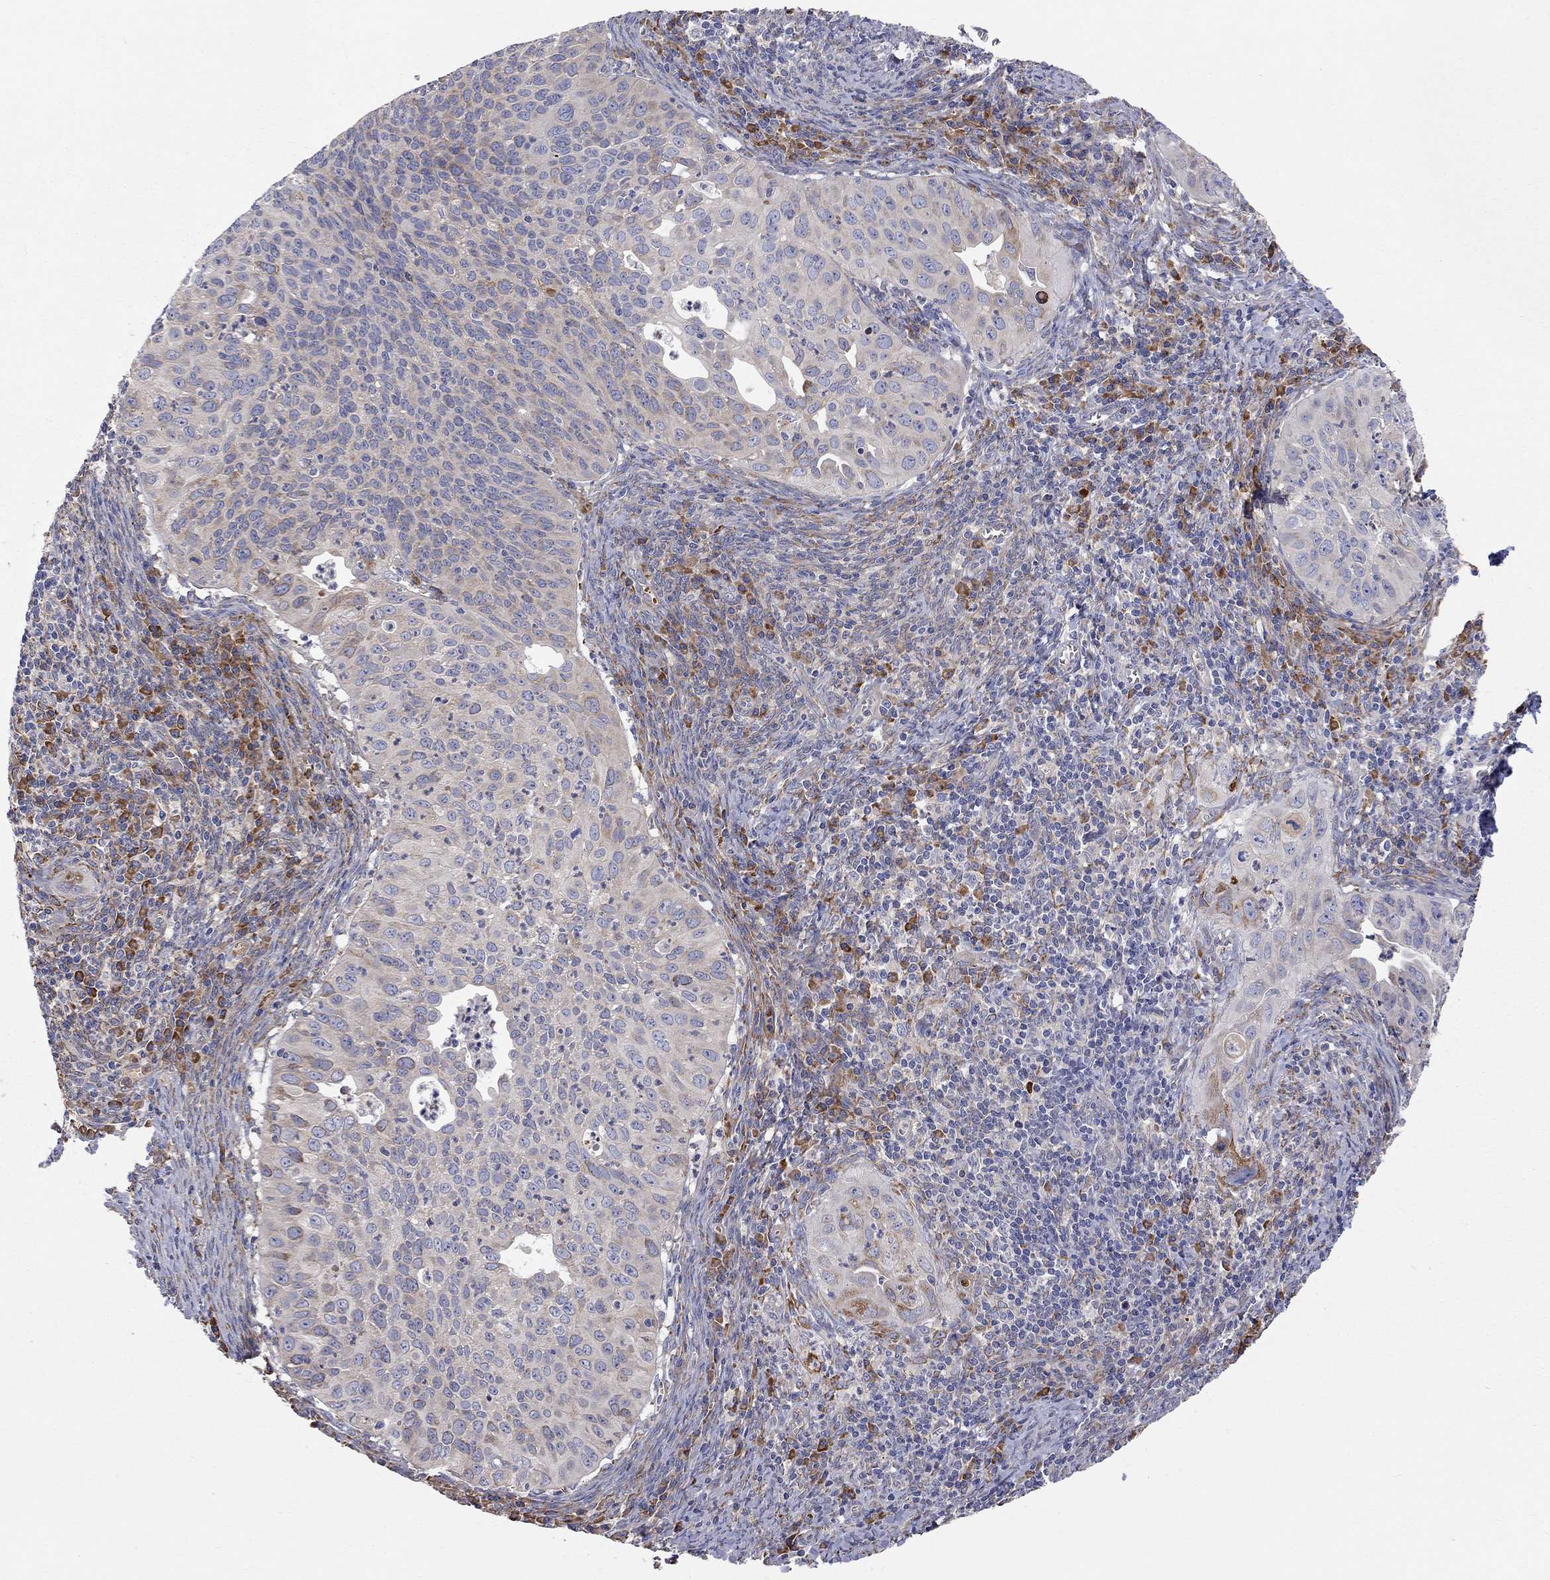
{"staining": {"intensity": "strong", "quantity": "<25%", "location": "cytoplasmic/membranous"}, "tissue": "cervical cancer", "cell_type": "Tumor cells", "image_type": "cancer", "snomed": [{"axis": "morphology", "description": "Squamous cell carcinoma, NOS"}, {"axis": "topography", "description": "Cervix"}], "caption": "Immunohistochemical staining of cervical cancer (squamous cell carcinoma) displays medium levels of strong cytoplasmic/membranous staining in about <25% of tumor cells.", "gene": "CASTOR1", "patient": {"sex": "female", "age": 26}}